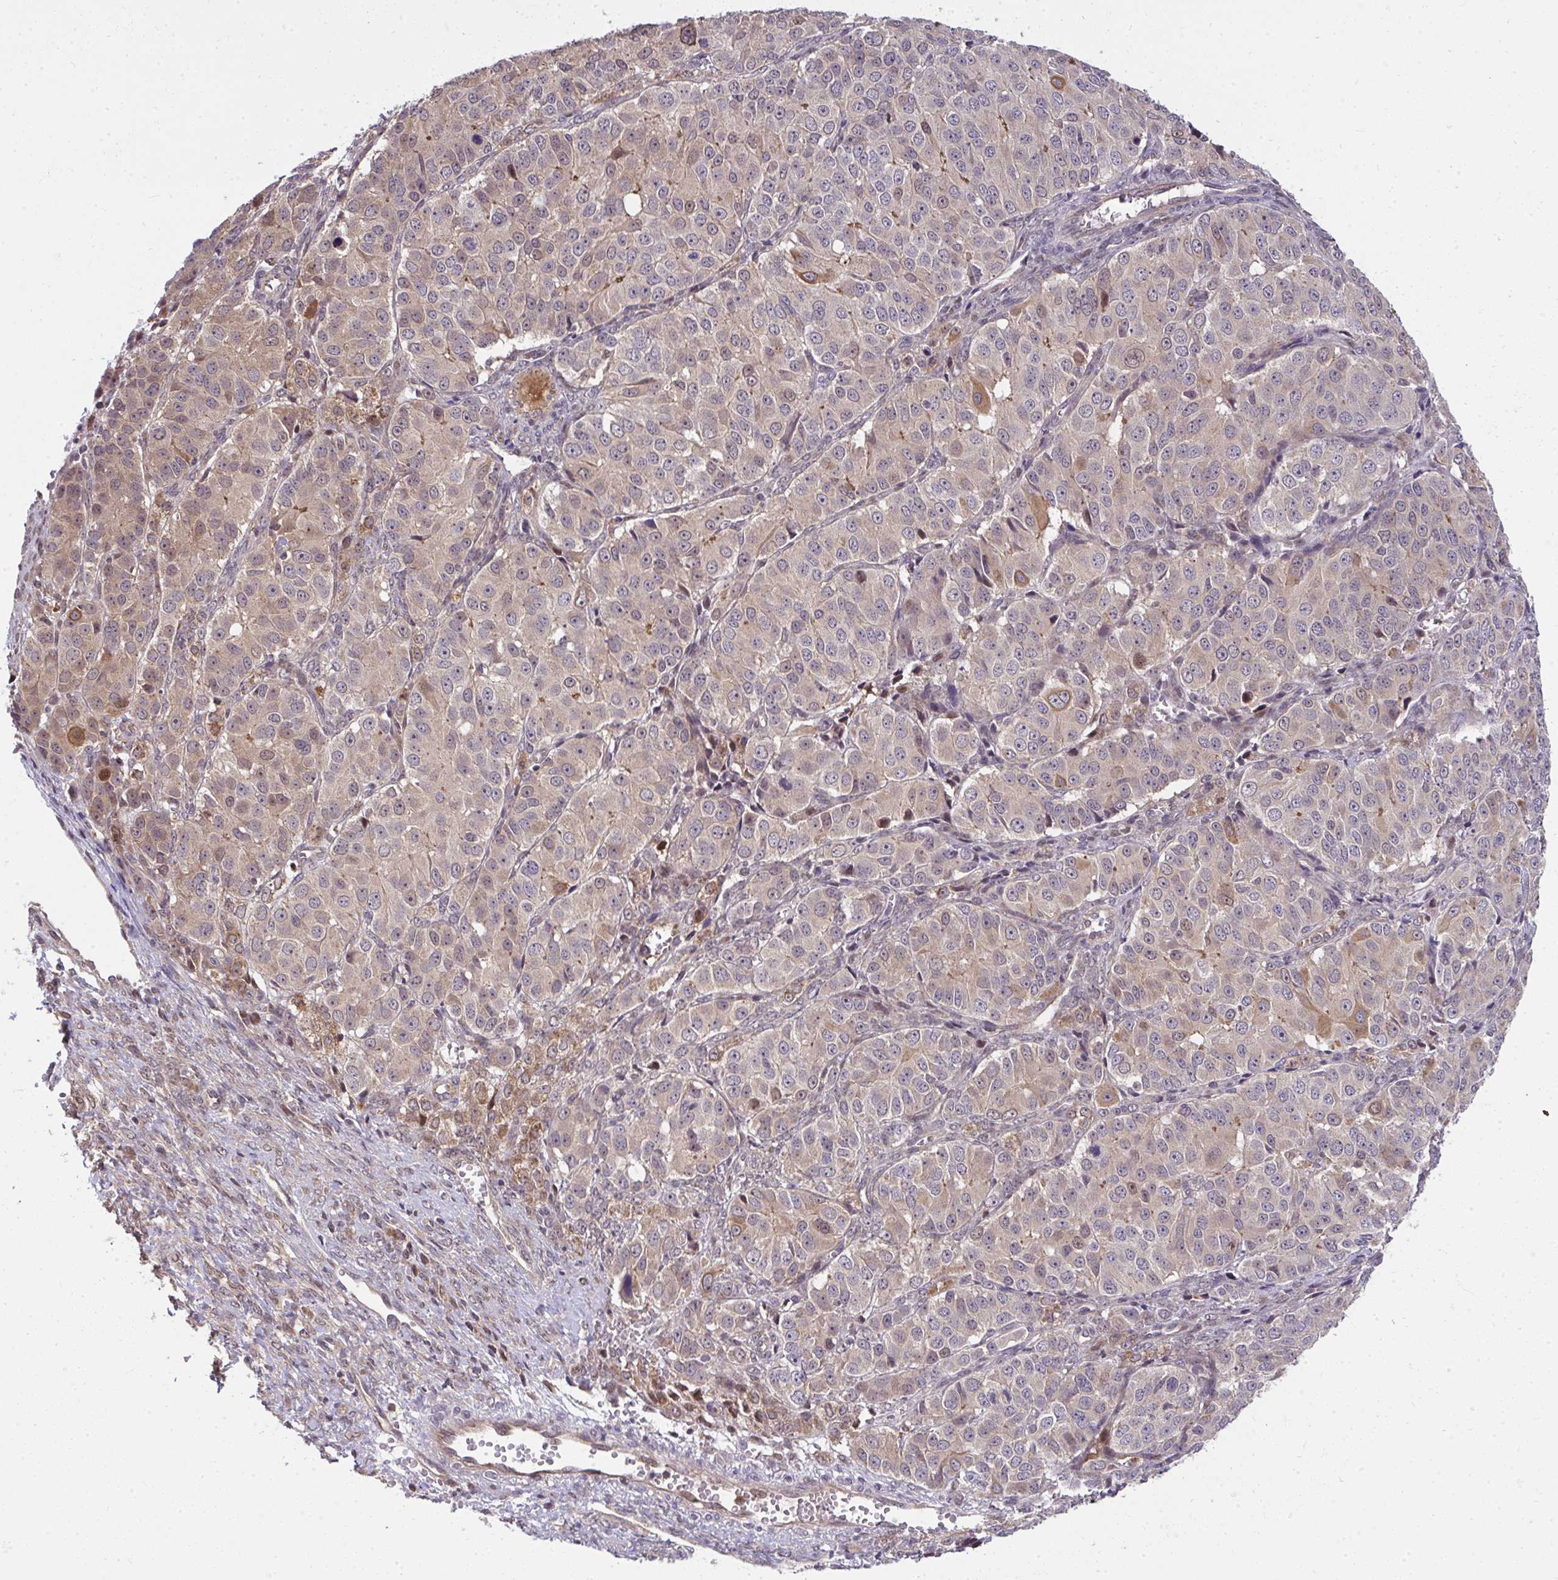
{"staining": {"intensity": "weak", "quantity": "25%-75%", "location": "cytoplasmic/membranous,nuclear"}, "tissue": "ovarian cancer", "cell_type": "Tumor cells", "image_type": "cancer", "snomed": [{"axis": "morphology", "description": "Carcinoma, endometroid"}, {"axis": "topography", "description": "Ovary"}], "caption": "Immunohistochemical staining of human endometroid carcinoma (ovarian) reveals weak cytoplasmic/membranous and nuclear protein expression in approximately 25%-75% of tumor cells.", "gene": "RDH14", "patient": {"sex": "female", "age": 51}}